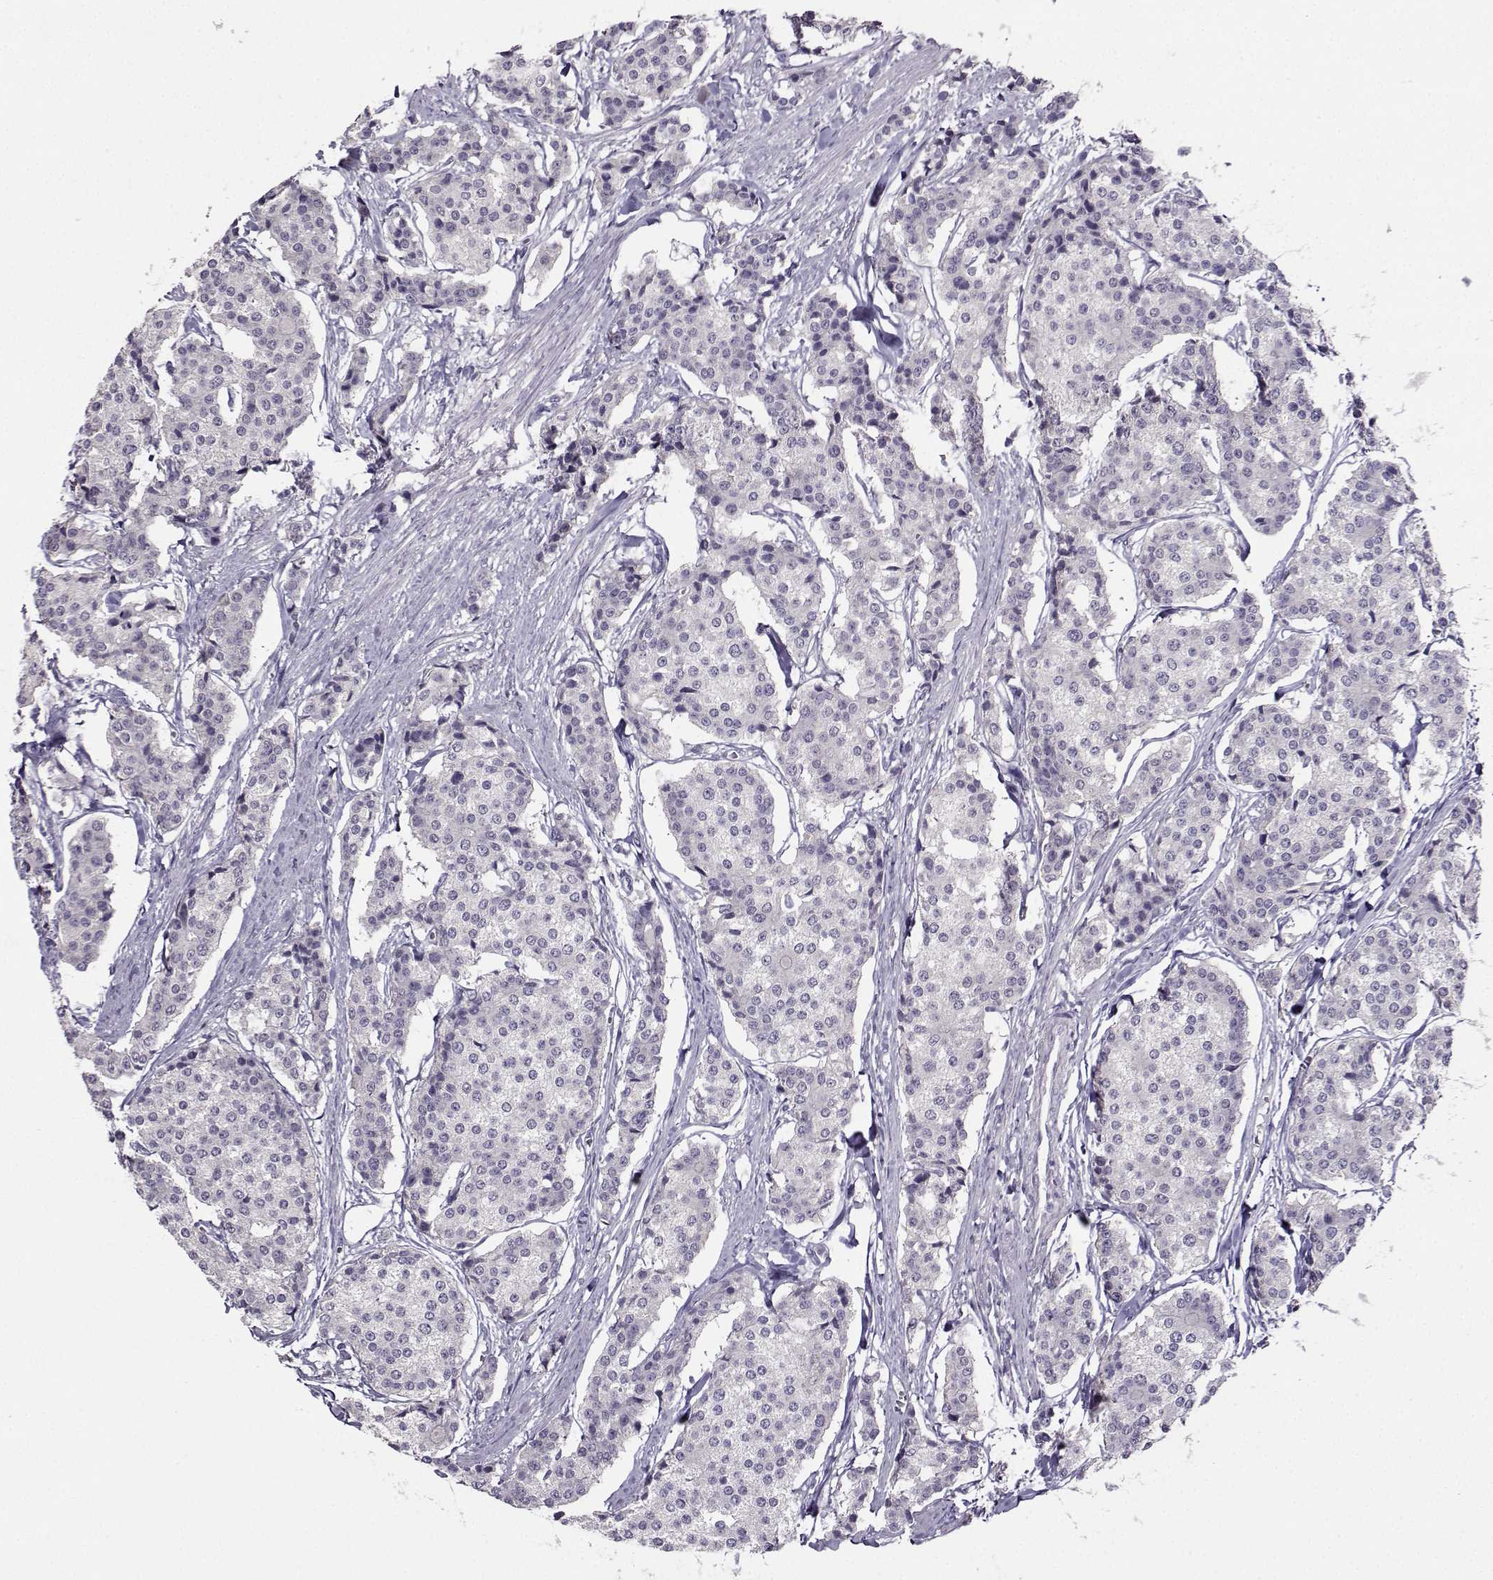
{"staining": {"intensity": "negative", "quantity": "none", "location": "none"}, "tissue": "carcinoid", "cell_type": "Tumor cells", "image_type": "cancer", "snomed": [{"axis": "morphology", "description": "Carcinoid, malignant, NOS"}, {"axis": "topography", "description": "Small intestine"}], "caption": "A micrograph of carcinoid stained for a protein reveals no brown staining in tumor cells.", "gene": "DDX20", "patient": {"sex": "female", "age": 65}}